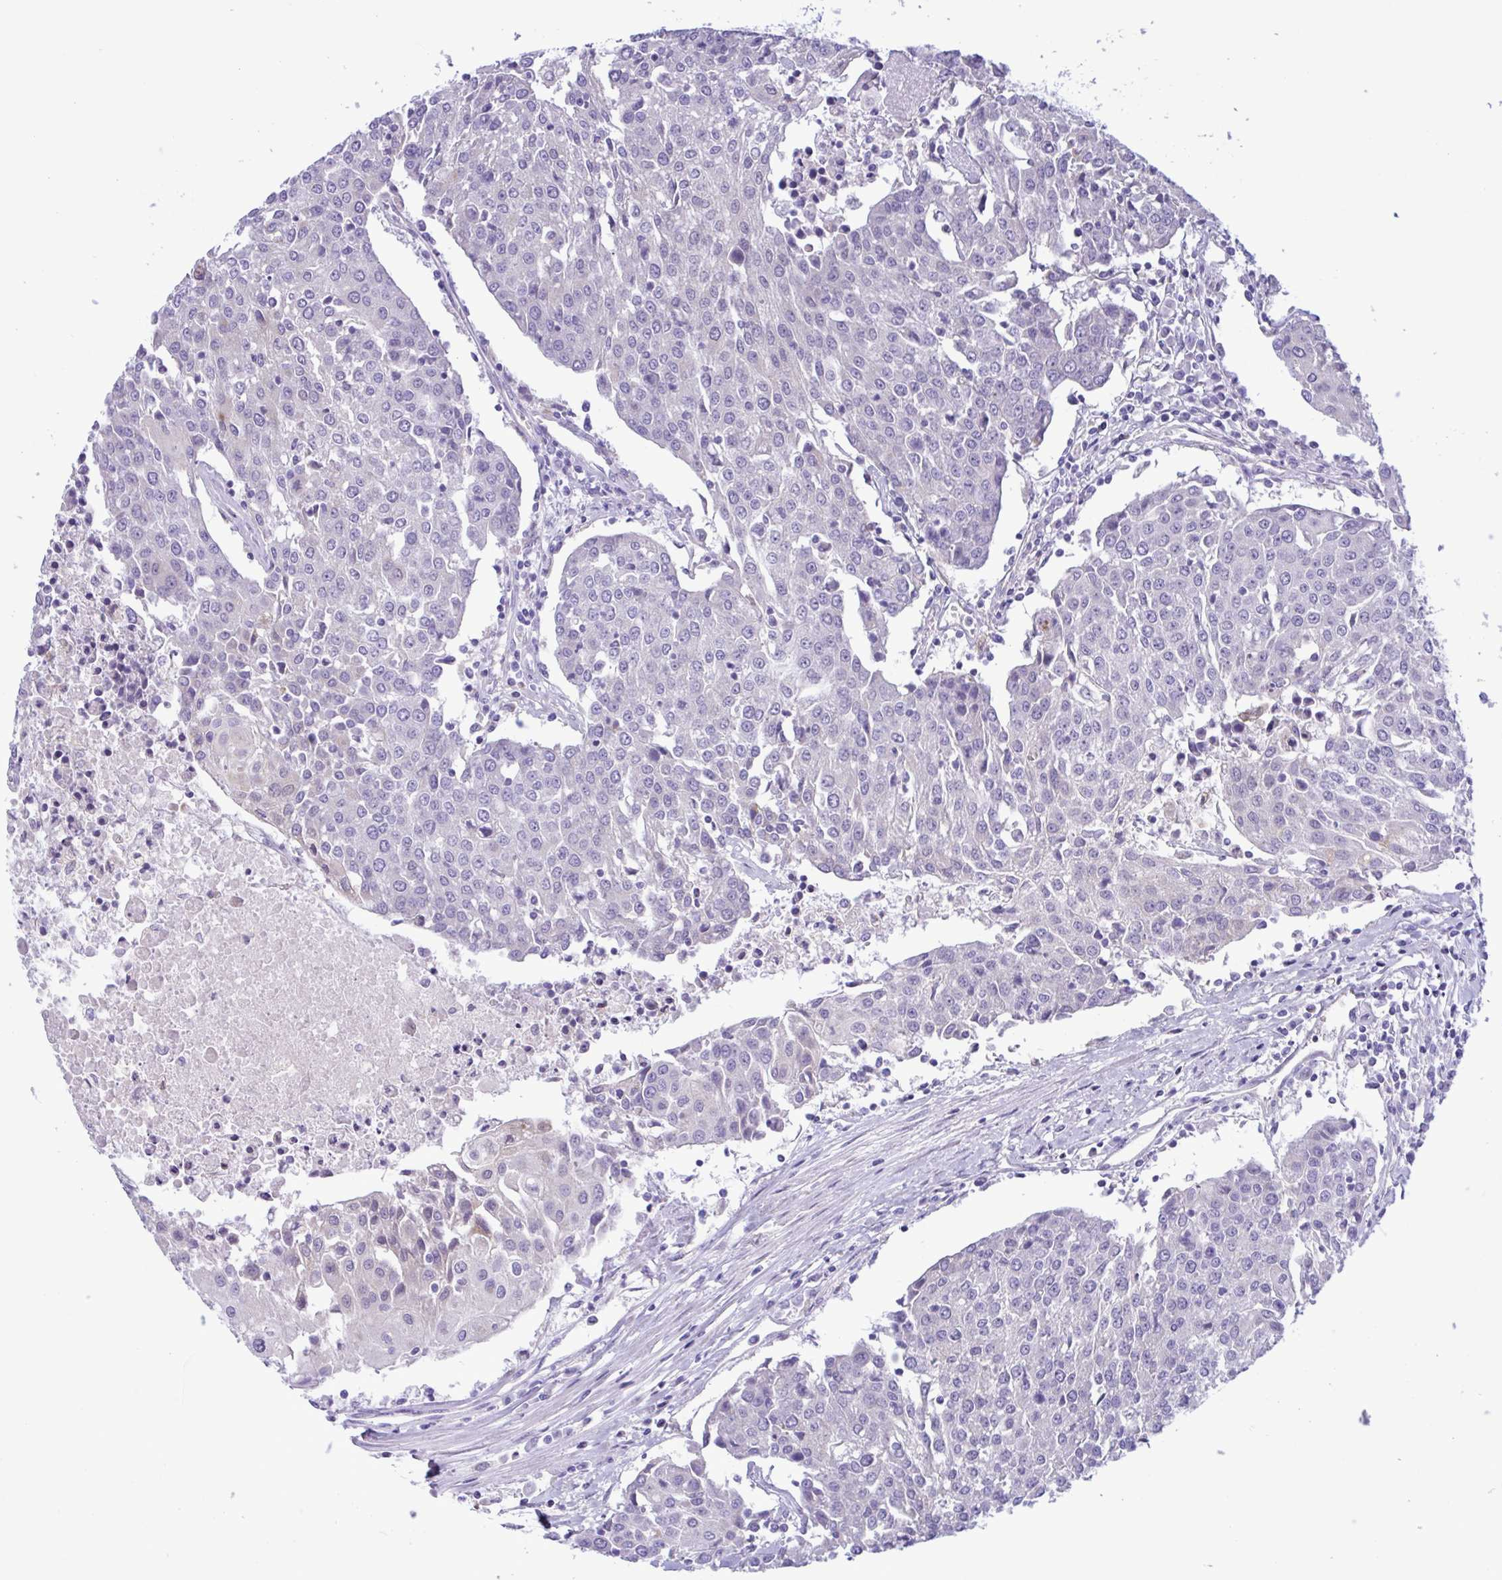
{"staining": {"intensity": "negative", "quantity": "none", "location": "none"}, "tissue": "urothelial cancer", "cell_type": "Tumor cells", "image_type": "cancer", "snomed": [{"axis": "morphology", "description": "Urothelial carcinoma, High grade"}, {"axis": "topography", "description": "Urinary bladder"}], "caption": "There is no significant expression in tumor cells of urothelial cancer. (DAB (3,3'-diaminobenzidine) immunohistochemistry (IHC) visualized using brightfield microscopy, high magnification).", "gene": "SREBF1", "patient": {"sex": "female", "age": 85}}